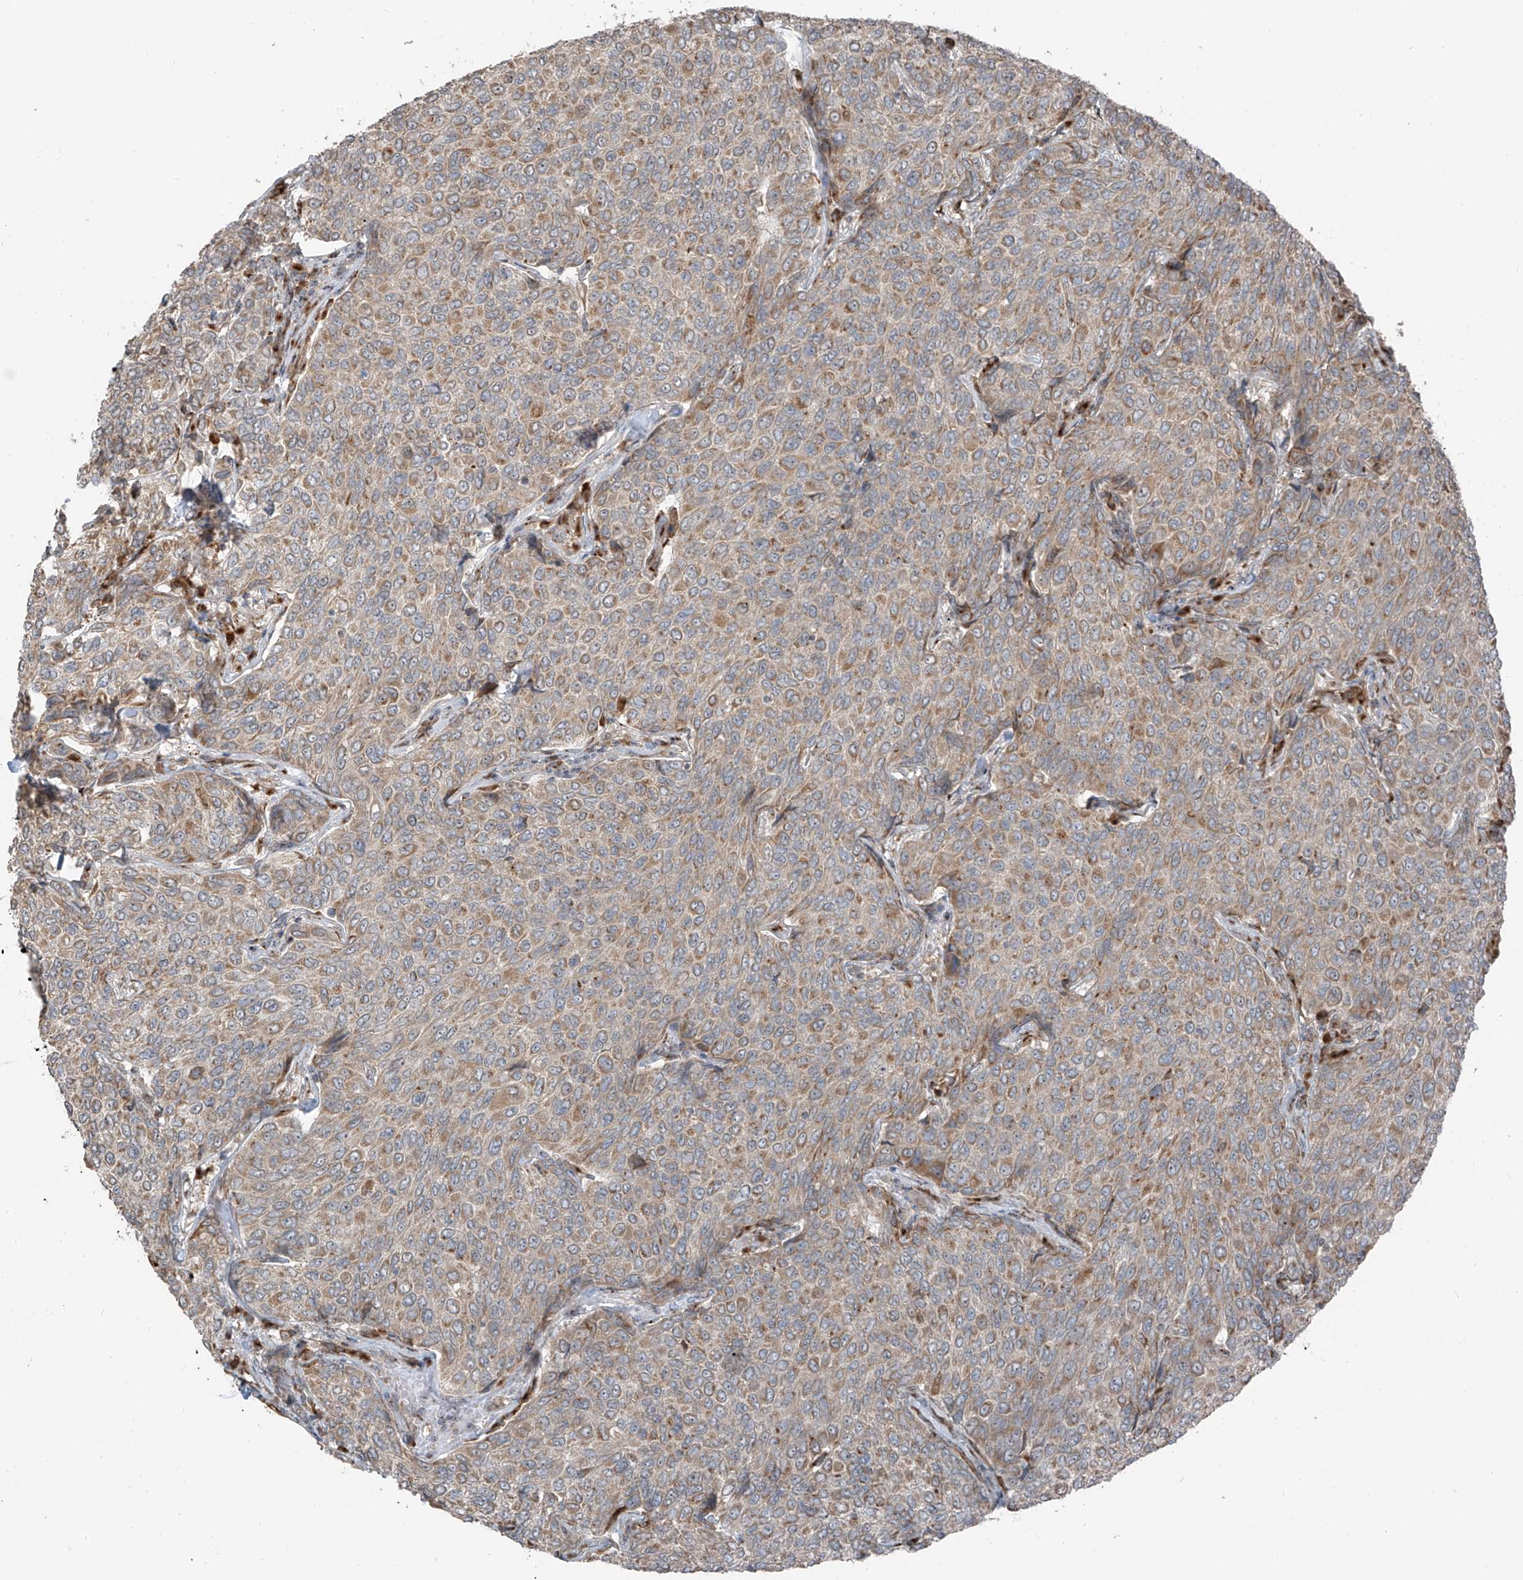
{"staining": {"intensity": "moderate", "quantity": ">75%", "location": "cytoplasmic/membranous"}, "tissue": "breast cancer", "cell_type": "Tumor cells", "image_type": "cancer", "snomed": [{"axis": "morphology", "description": "Duct carcinoma"}, {"axis": "topography", "description": "Breast"}], "caption": "Protein expression by immunohistochemistry reveals moderate cytoplasmic/membranous expression in about >75% of tumor cells in breast cancer.", "gene": "ERLEC1", "patient": {"sex": "female", "age": 55}}